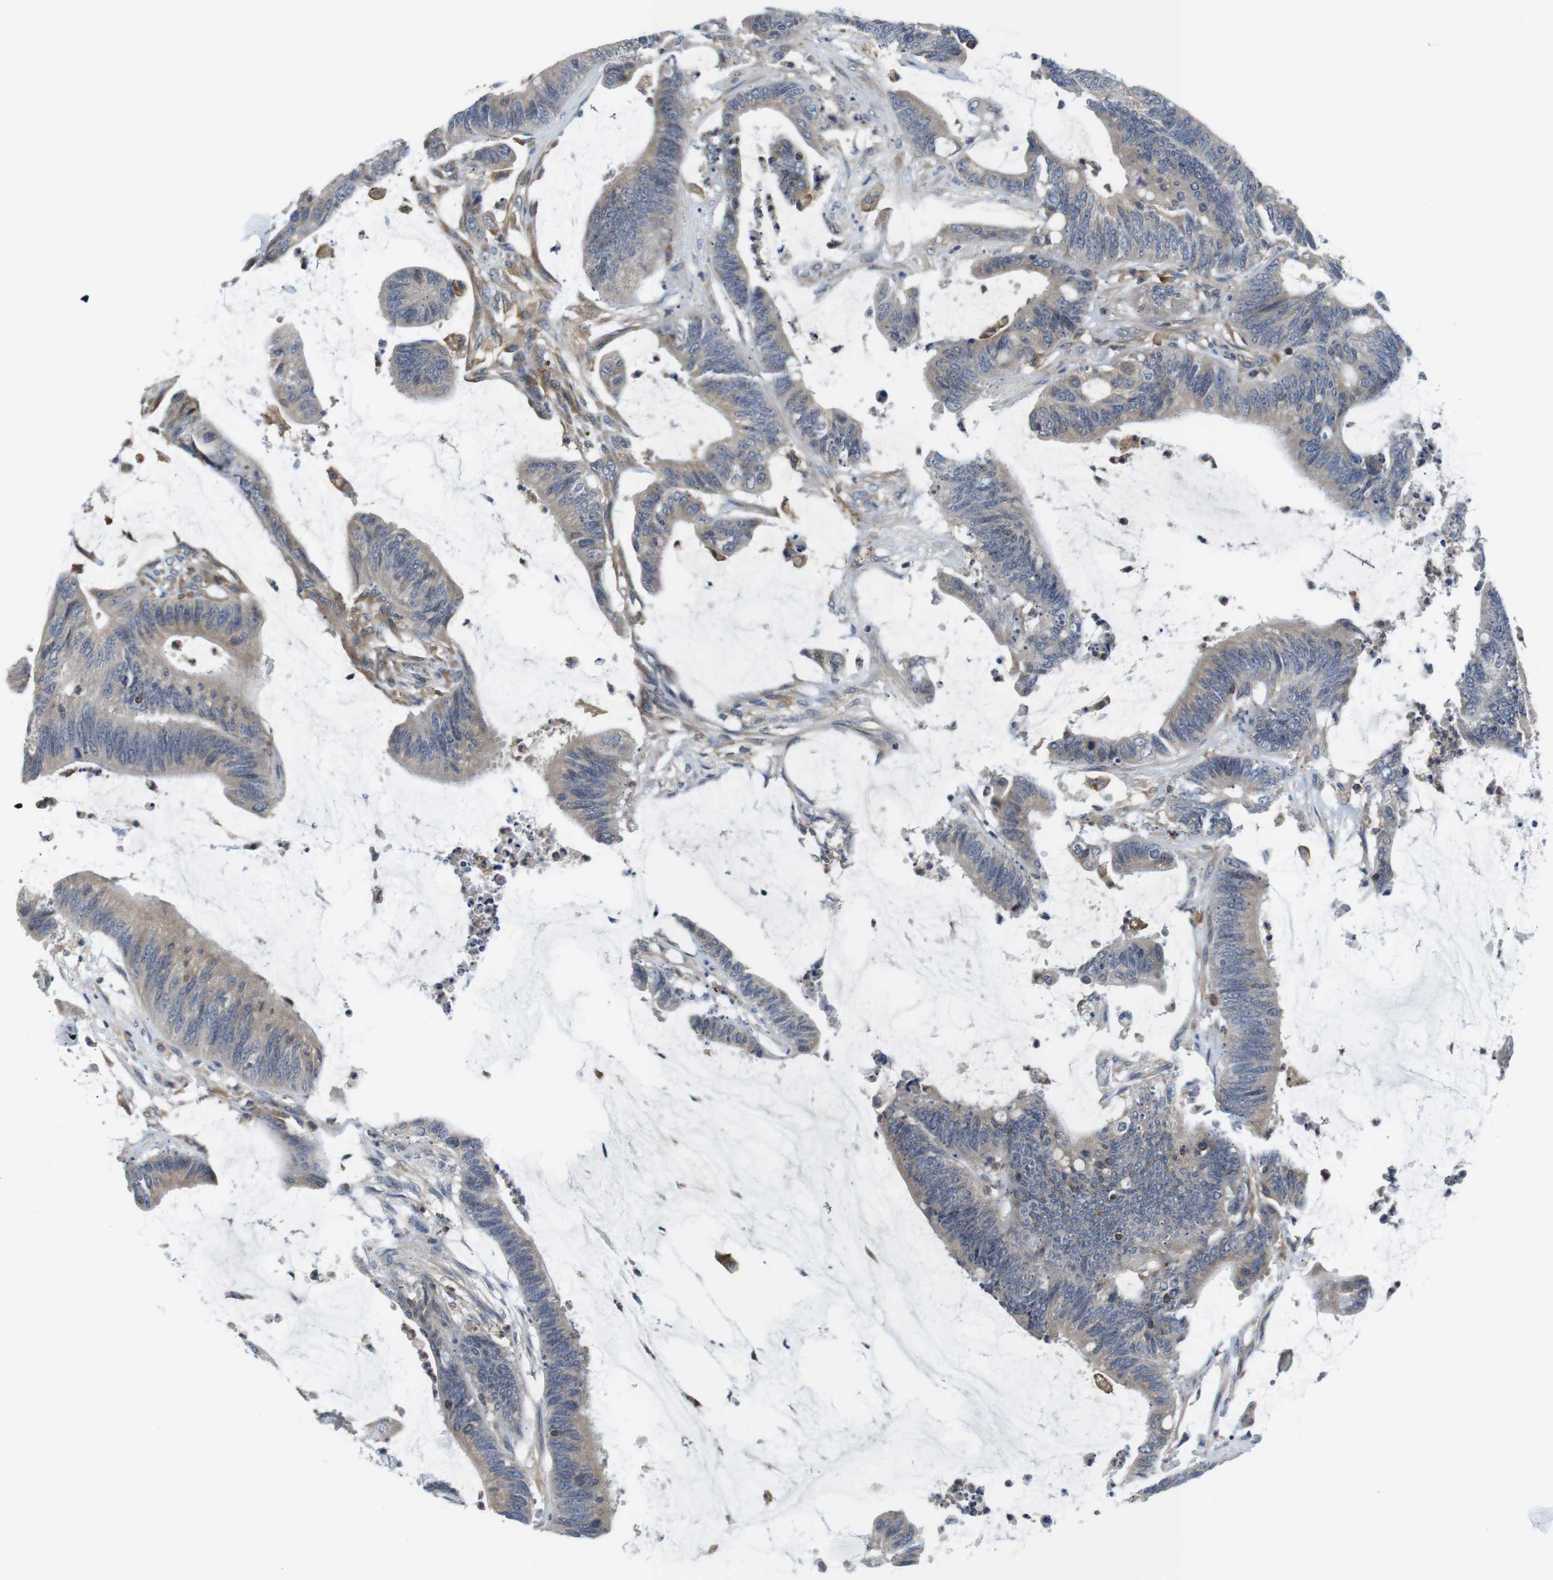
{"staining": {"intensity": "weak", "quantity": ">75%", "location": "cytoplasmic/membranous"}, "tissue": "colorectal cancer", "cell_type": "Tumor cells", "image_type": "cancer", "snomed": [{"axis": "morphology", "description": "Adenocarcinoma, NOS"}, {"axis": "topography", "description": "Rectum"}], "caption": "IHC of human colorectal cancer displays low levels of weak cytoplasmic/membranous expression in about >75% of tumor cells.", "gene": "HERPUD2", "patient": {"sex": "female", "age": 66}}